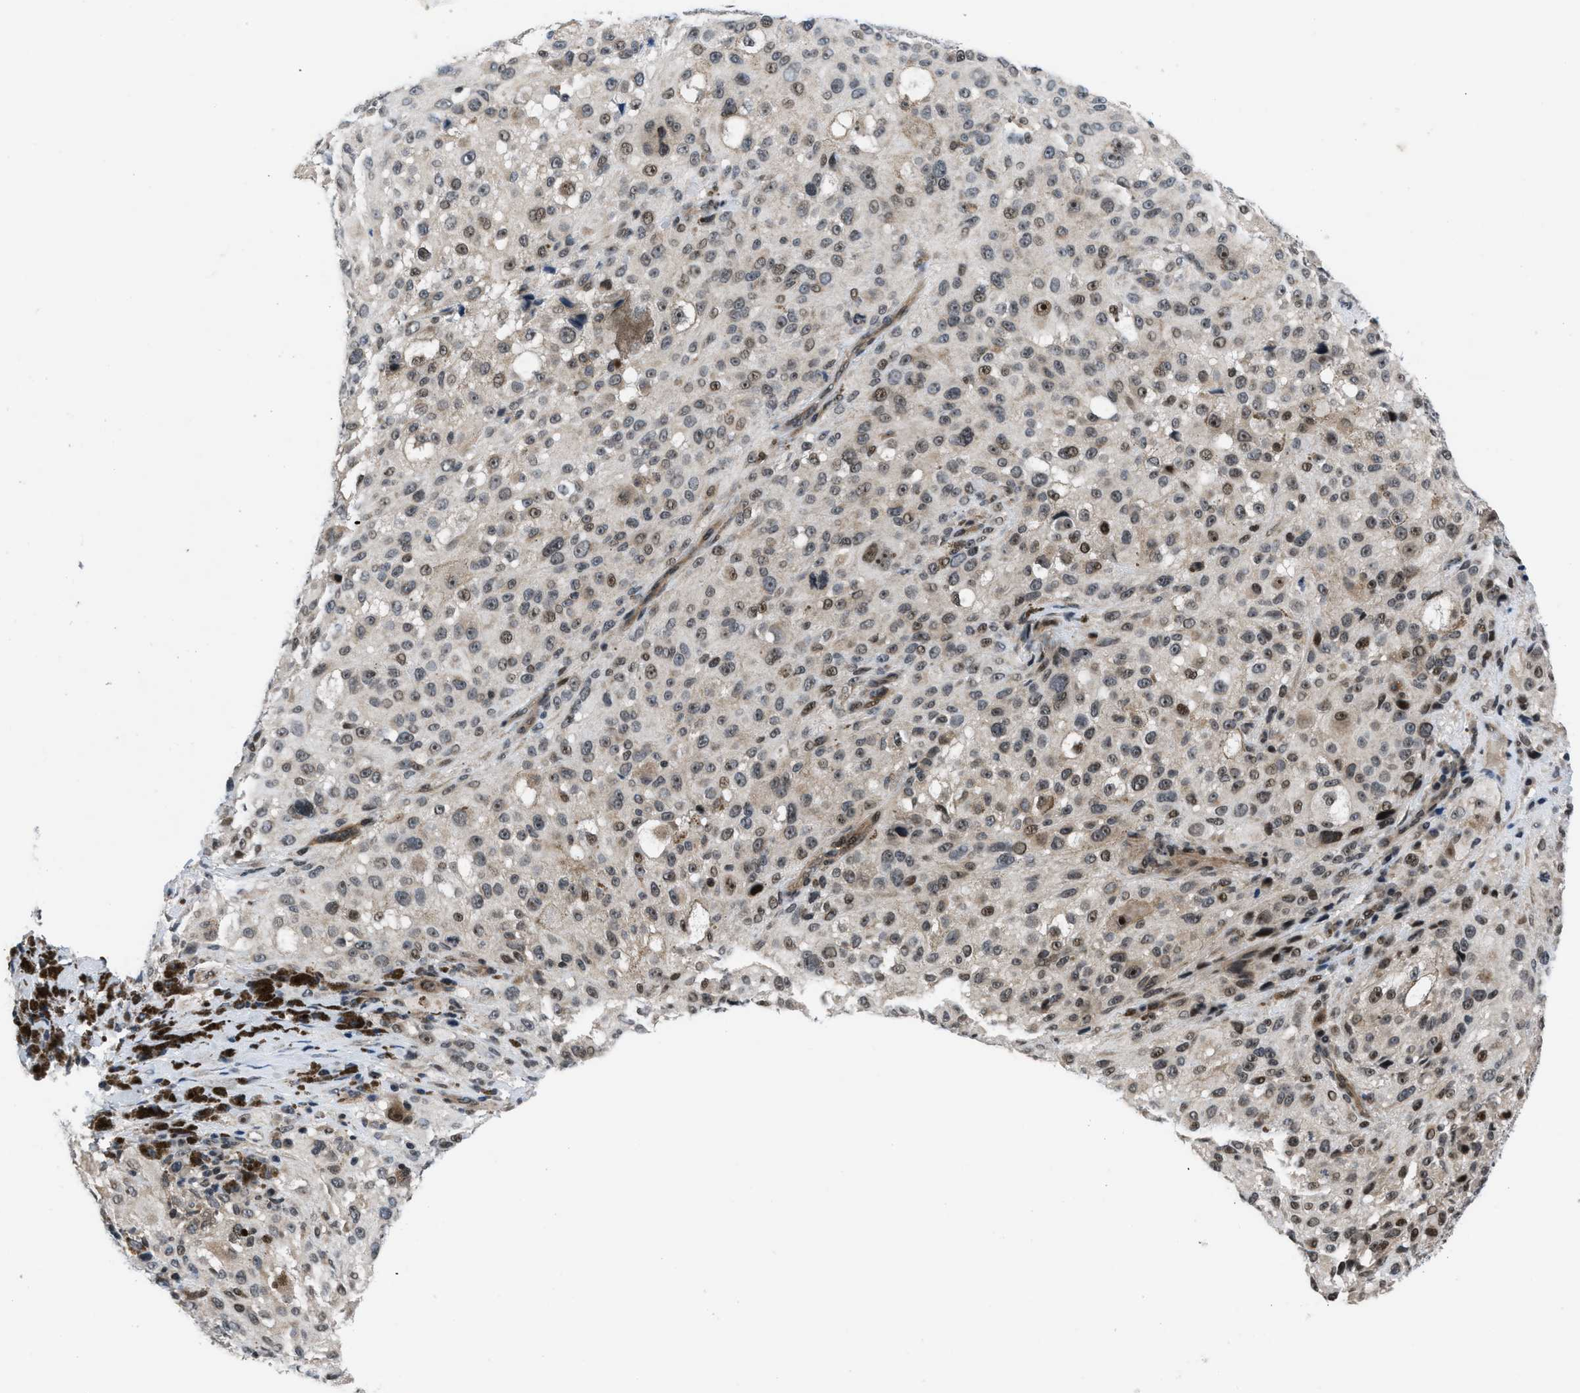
{"staining": {"intensity": "moderate", "quantity": ">75%", "location": "nuclear"}, "tissue": "melanoma", "cell_type": "Tumor cells", "image_type": "cancer", "snomed": [{"axis": "morphology", "description": "Necrosis, NOS"}, {"axis": "morphology", "description": "Malignant melanoma, NOS"}, {"axis": "topography", "description": "Skin"}], "caption": "Approximately >75% of tumor cells in malignant melanoma show moderate nuclear protein staining as visualized by brown immunohistochemical staining.", "gene": "SETD5", "patient": {"sex": "female", "age": 87}}